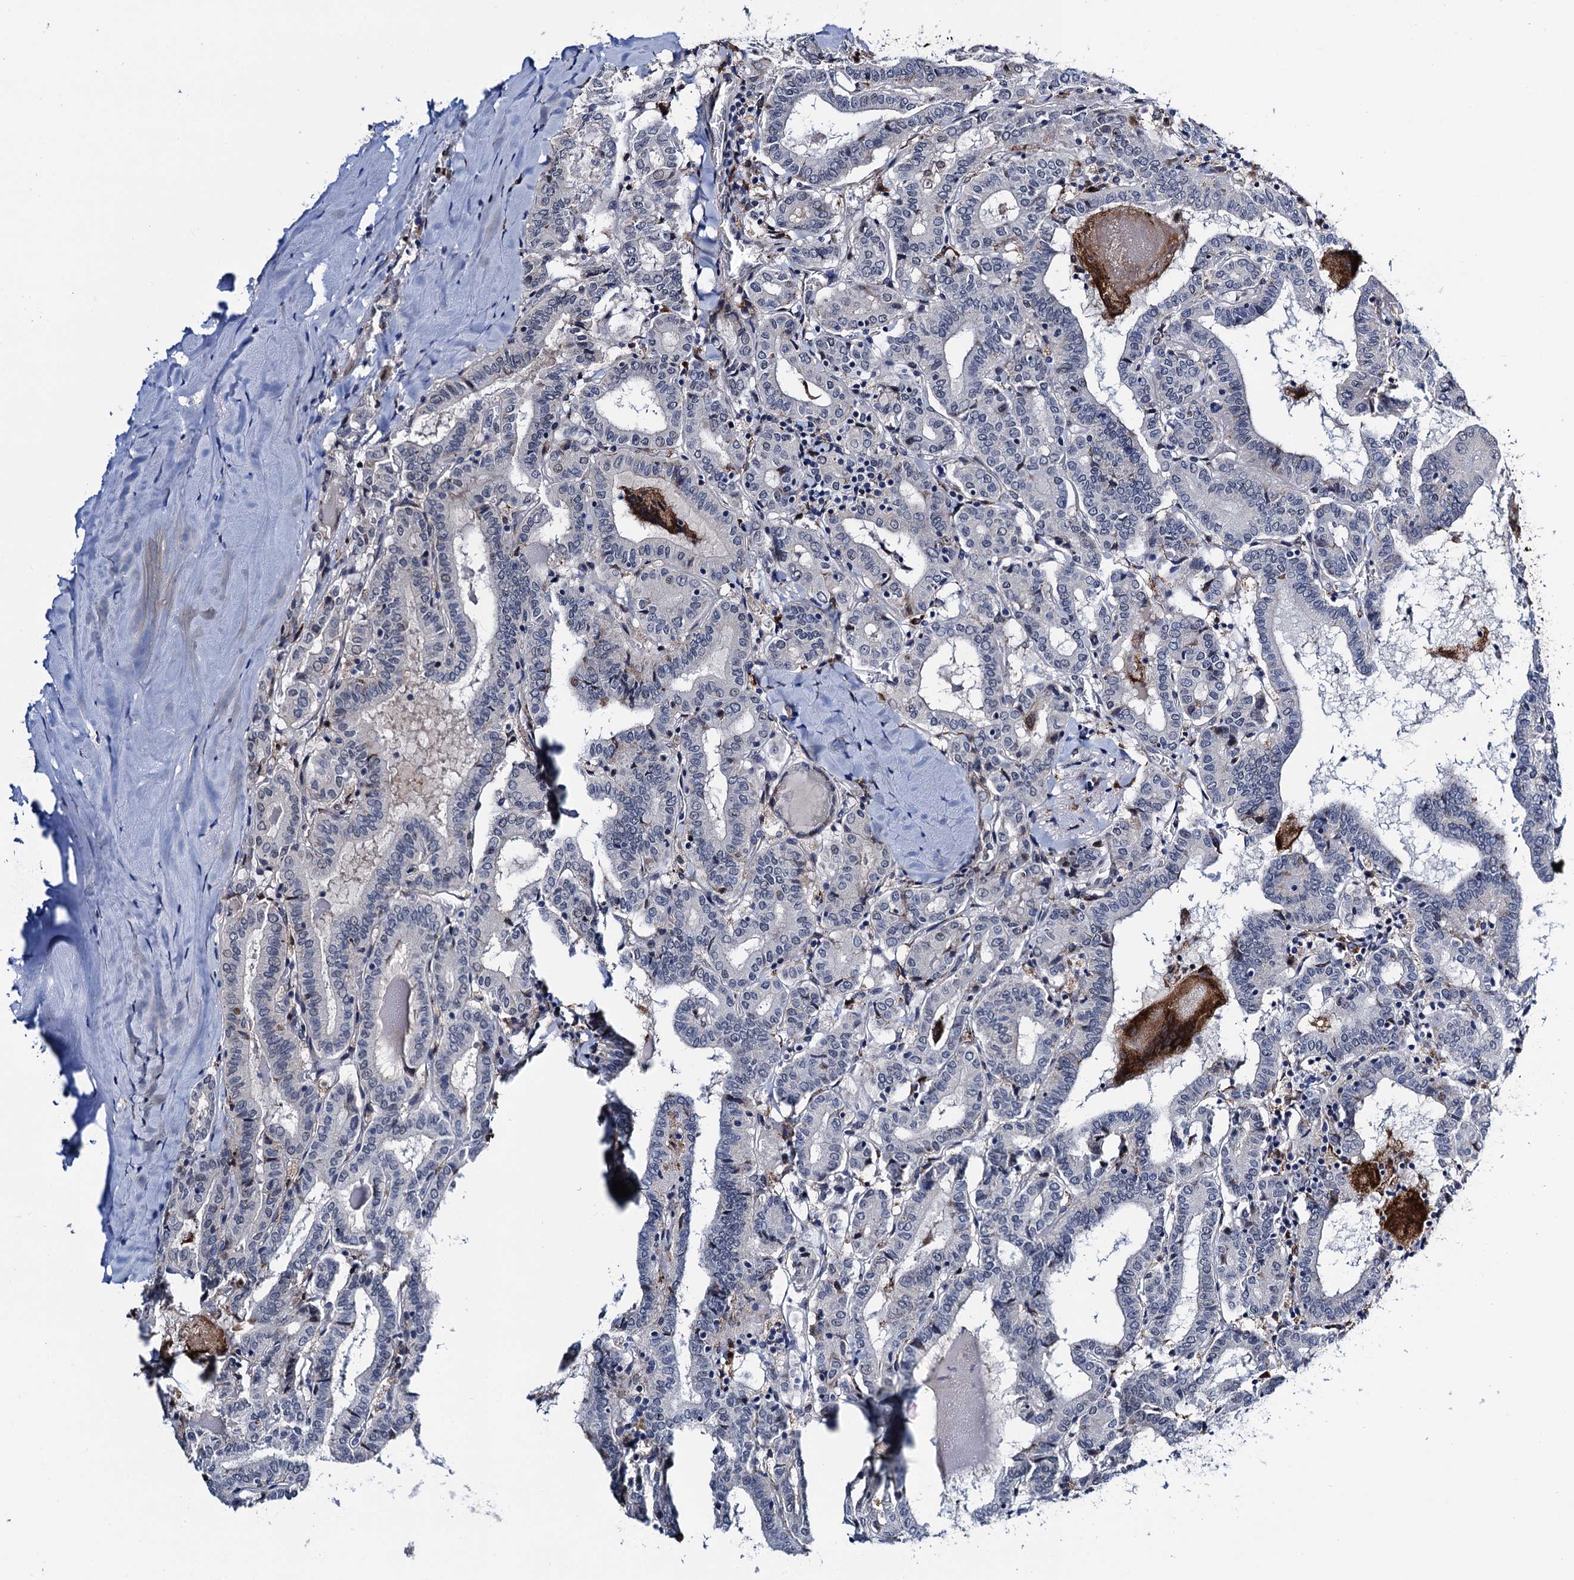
{"staining": {"intensity": "negative", "quantity": "none", "location": "none"}, "tissue": "thyroid cancer", "cell_type": "Tumor cells", "image_type": "cancer", "snomed": [{"axis": "morphology", "description": "Papillary adenocarcinoma, NOS"}, {"axis": "topography", "description": "Thyroid gland"}], "caption": "Immunohistochemical staining of human thyroid cancer (papillary adenocarcinoma) demonstrates no significant staining in tumor cells.", "gene": "SLC7A10", "patient": {"sex": "female", "age": 72}}